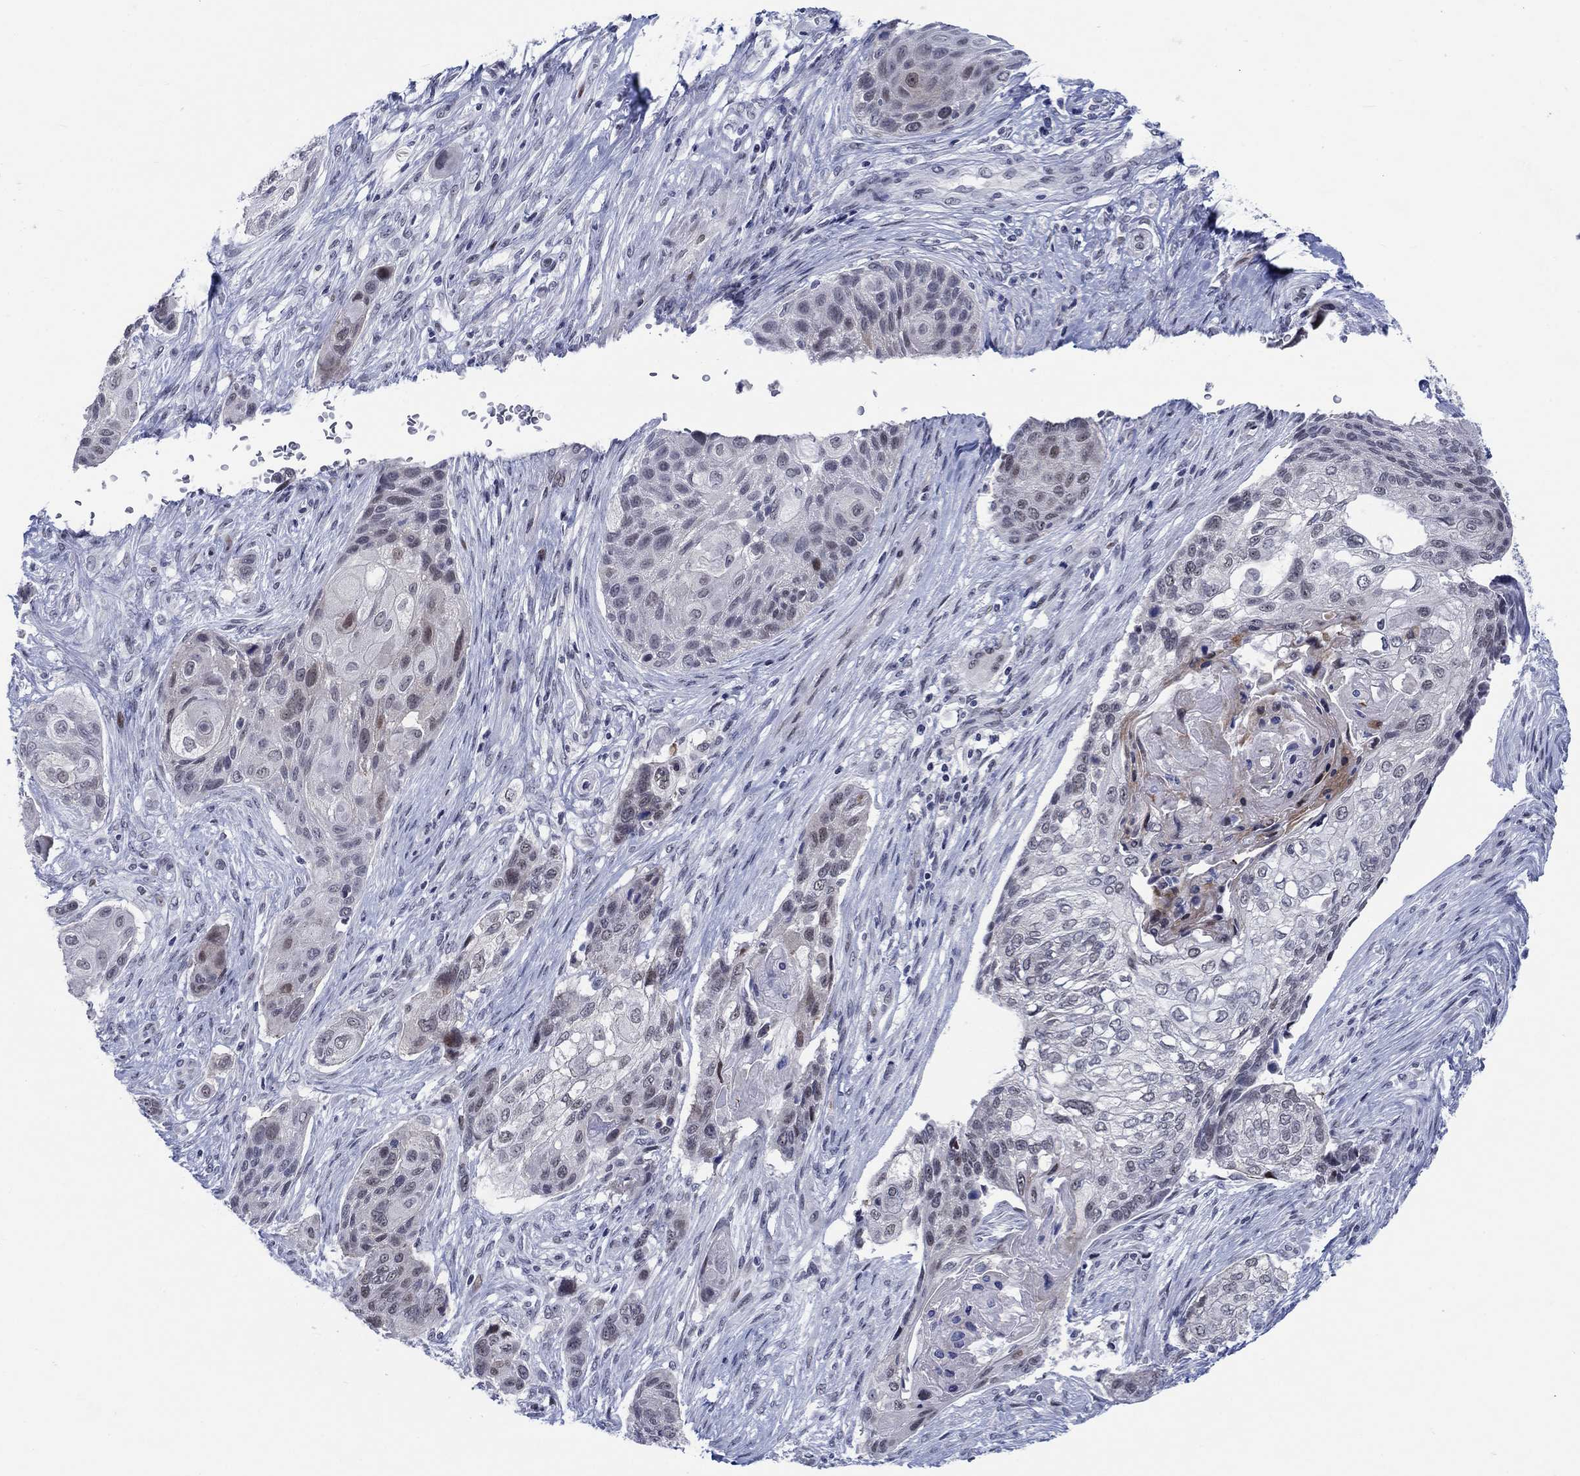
{"staining": {"intensity": "negative", "quantity": "none", "location": "none"}, "tissue": "lung cancer", "cell_type": "Tumor cells", "image_type": "cancer", "snomed": [{"axis": "morphology", "description": "Normal tissue, NOS"}, {"axis": "morphology", "description": "Squamous cell carcinoma, NOS"}, {"axis": "topography", "description": "Bronchus"}, {"axis": "topography", "description": "Lung"}], "caption": "Image shows no protein staining in tumor cells of lung cancer tissue. Brightfield microscopy of immunohistochemistry stained with DAB (brown) and hematoxylin (blue), captured at high magnification.", "gene": "NEU3", "patient": {"sex": "male", "age": 69}}